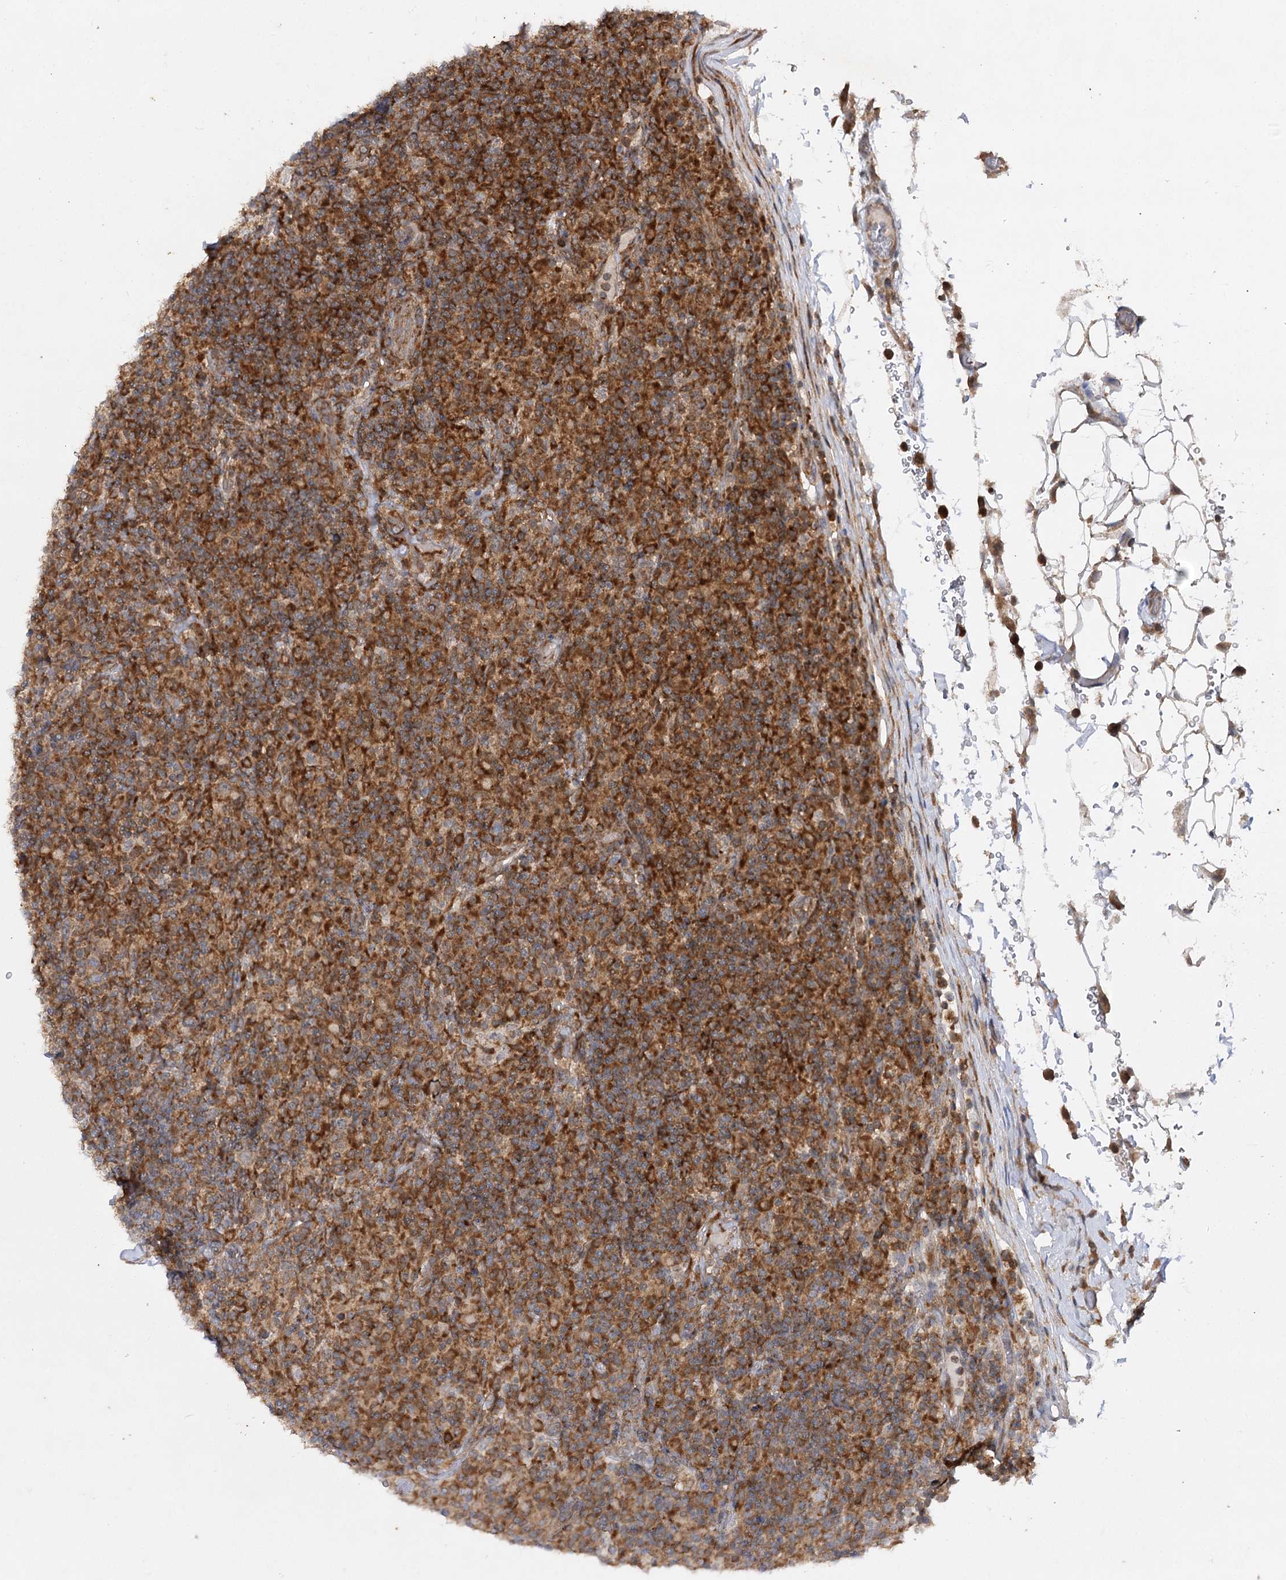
{"staining": {"intensity": "weak", "quantity": ">75%", "location": "cytoplasmic/membranous"}, "tissue": "lymphoma", "cell_type": "Tumor cells", "image_type": "cancer", "snomed": [{"axis": "morphology", "description": "Hodgkin's disease, NOS"}, {"axis": "topography", "description": "Lymph node"}], "caption": "IHC histopathology image of neoplastic tissue: human lymphoma stained using IHC reveals low levels of weak protein expression localized specifically in the cytoplasmic/membranous of tumor cells, appearing as a cytoplasmic/membranous brown color.", "gene": "MINDY3", "patient": {"sex": "male", "age": 70}}